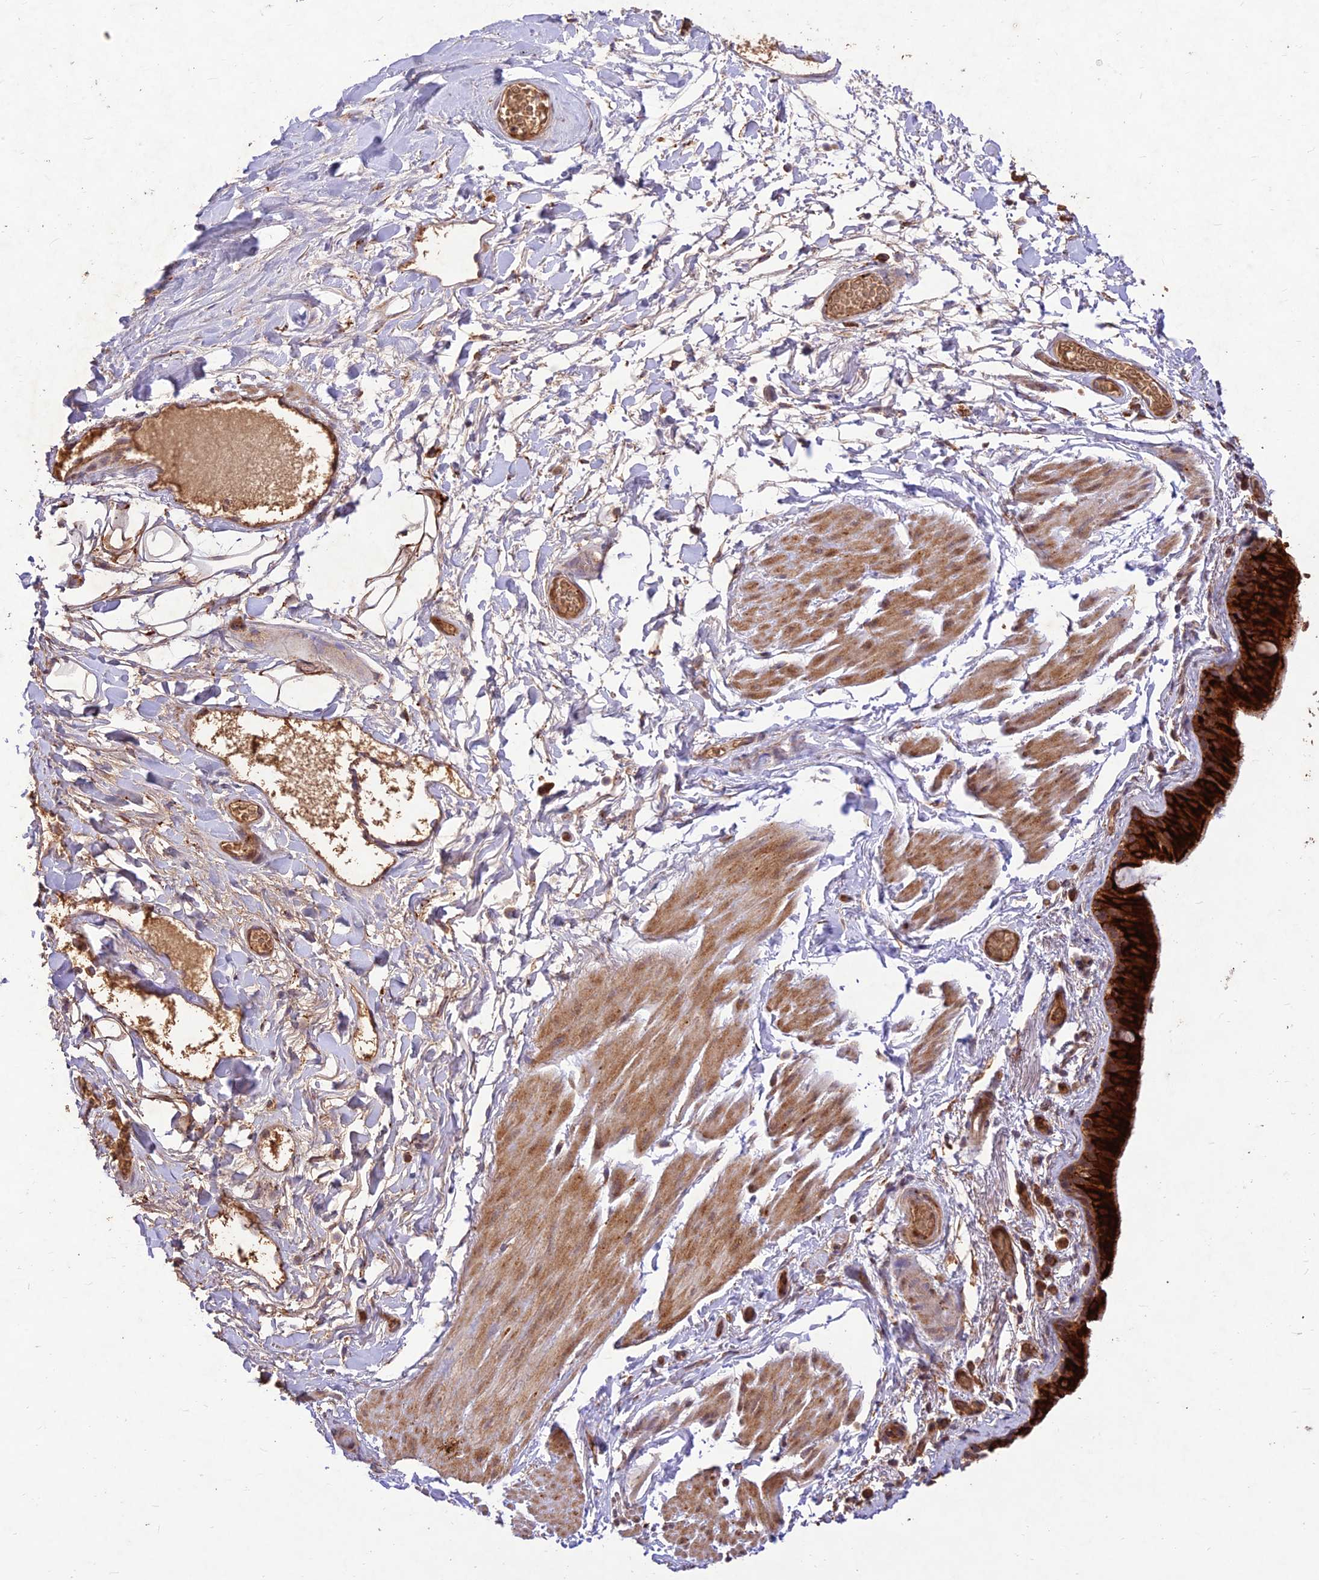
{"staining": {"intensity": "strong", "quantity": ">75%", "location": "cytoplasmic/membranous"}, "tissue": "bronchus", "cell_type": "Respiratory epithelial cells", "image_type": "normal", "snomed": [{"axis": "morphology", "description": "Normal tissue, NOS"}, {"axis": "topography", "description": "Cartilage tissue"}], "caption": "A histopathology image of bronchus stained for a protein exhibits strong cytoplasmic/membranous brown staining in respiratory epithelial cells.", "gene": "PPP1R11", "patient": {"sex": "male", "age": 63}}